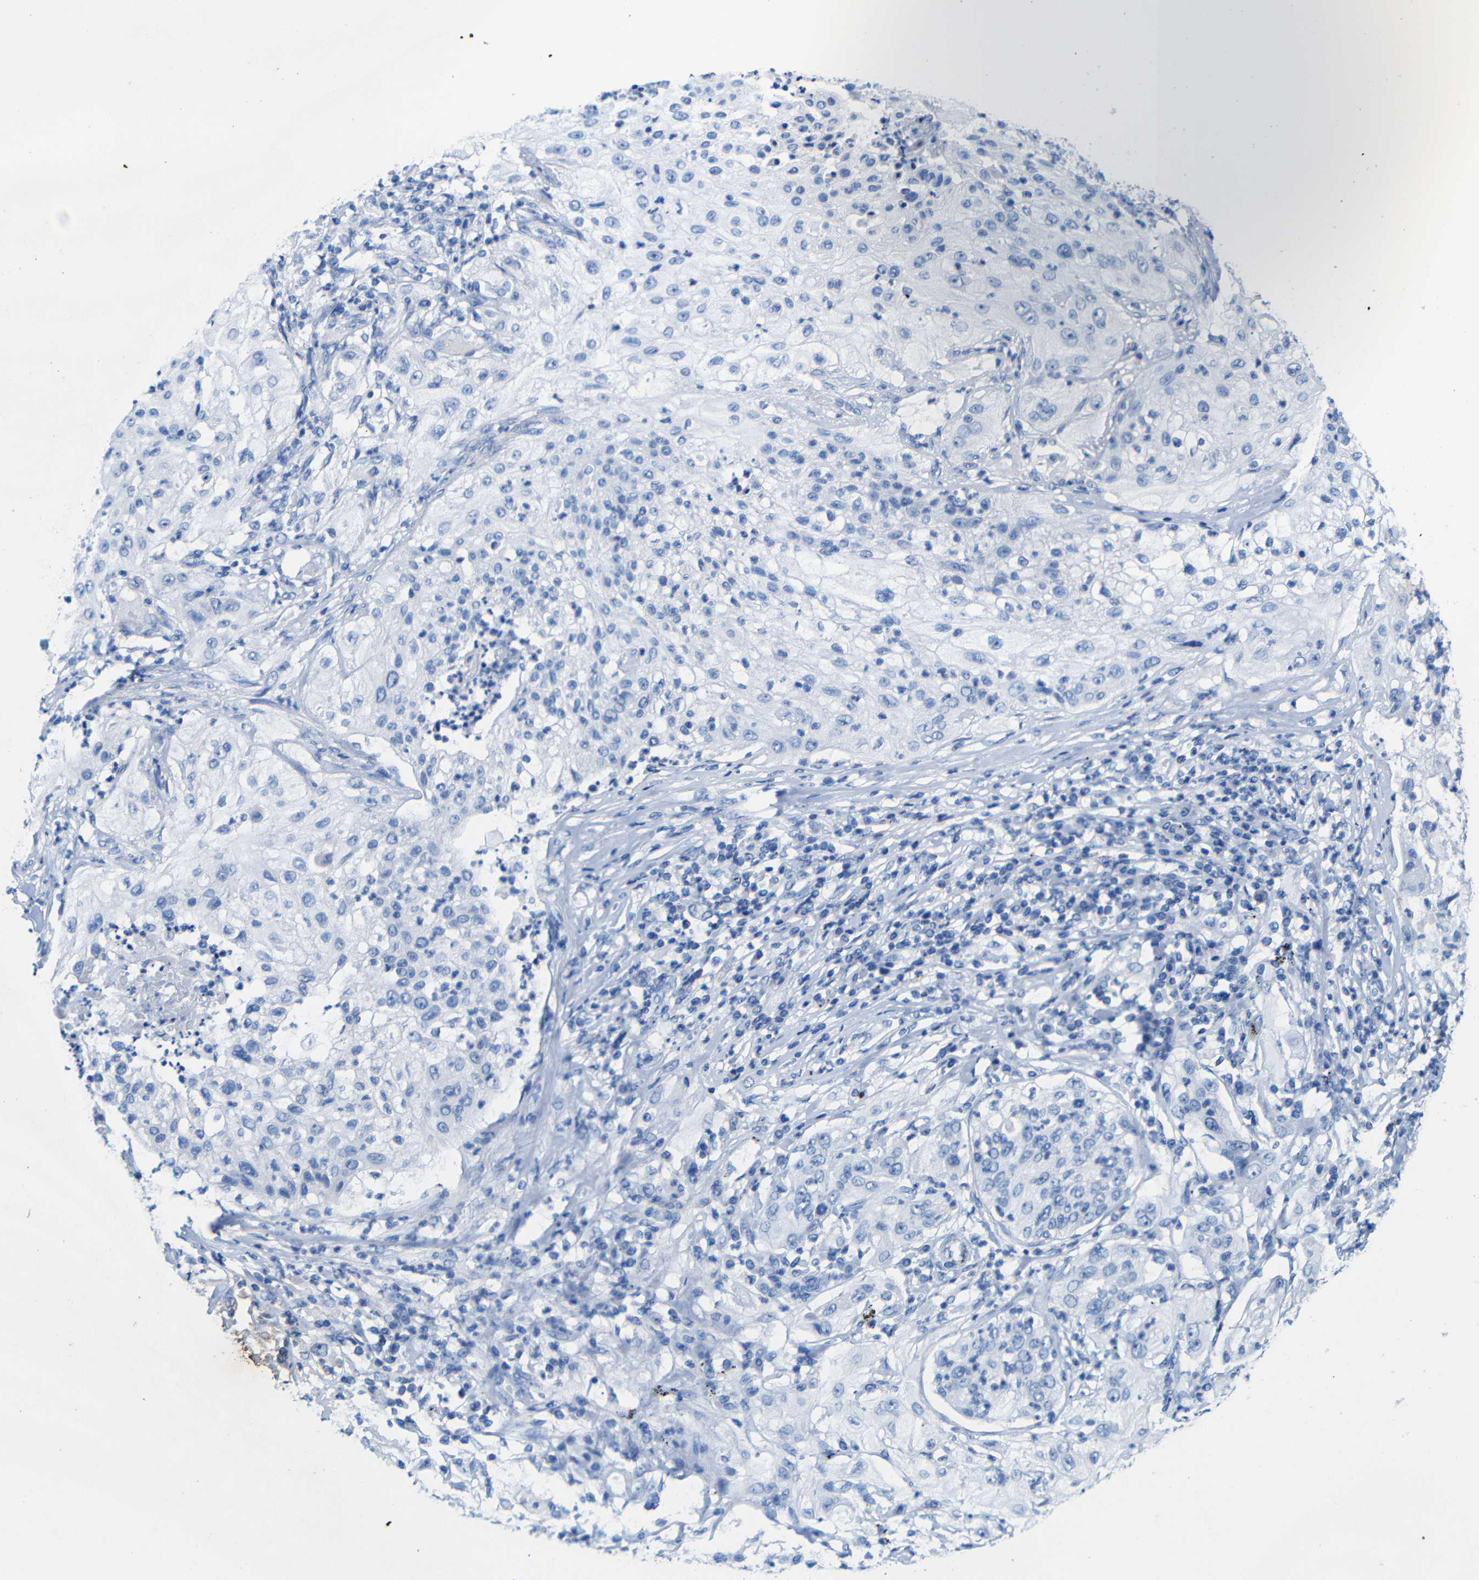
{"staining": {"intensity": "negative", "quantity": "none", "location": "none"}, "tissue": "lung cancer", "cell_type": "Tumor cells", "image_type": "cancer", "snomed": [{"axis": "morphology", "description": "Inflammation, NOS"}, {"axis": "morphology", "description": "Squamous cell carcinoma, NOS"}, {"axis": "topography", "description": "Lymph node"}, {"axis": "topography", "description": "Soft tissue"}, {"axis": "topography", "description": "Lung"}], "caption": "Tumor cells are negative for brown protein staining in lung squamous cell carcinoma. Nuclei are stained in blue.", "gene": "CGNL1", "patient": {"sex": "male", "age": 66}}